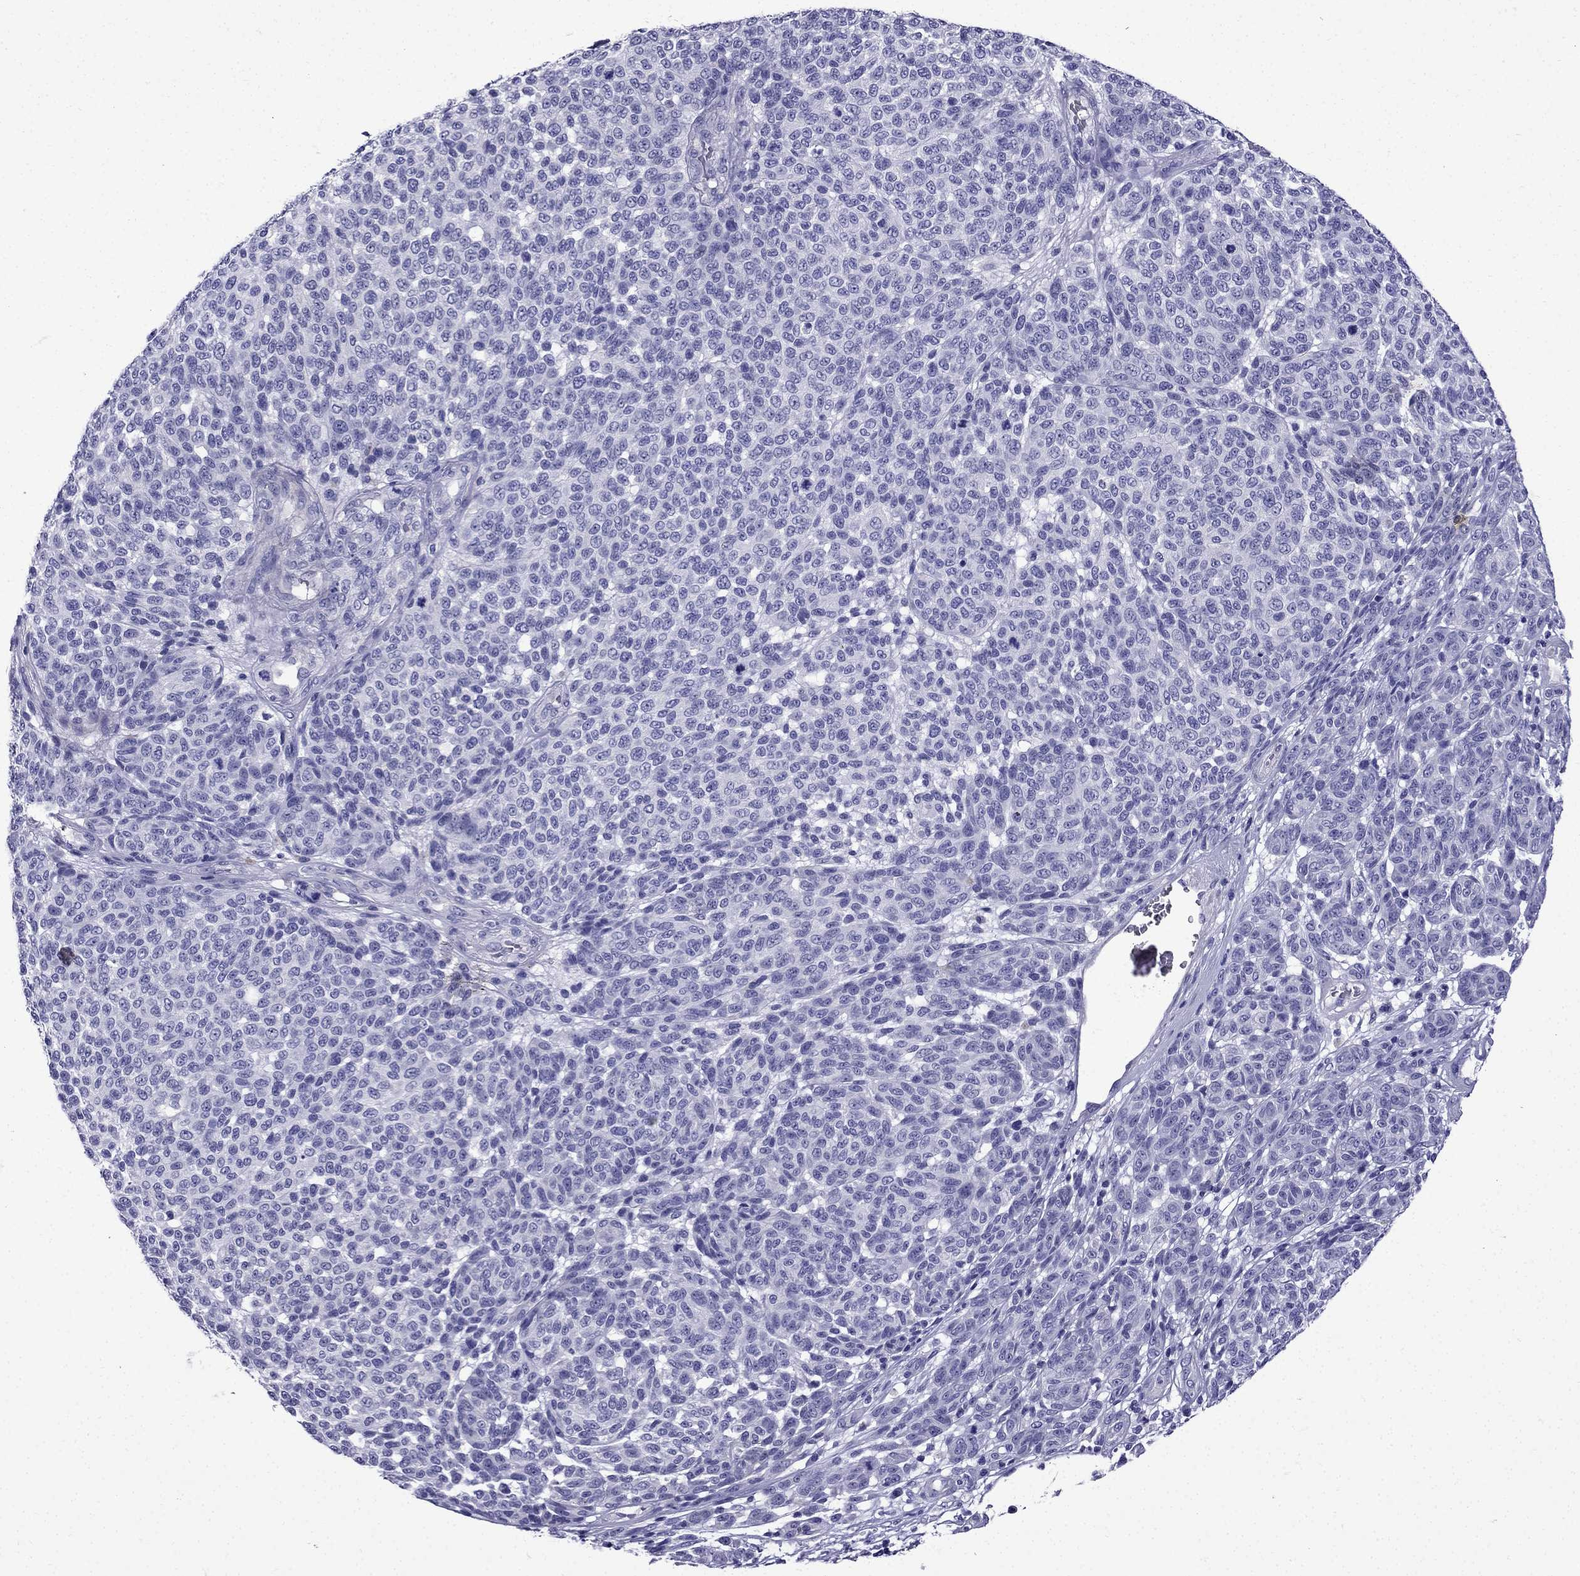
{"staining": {"intensity": "negative", "quantity": "none", "location": "none"}, "tissue": "melanoma", "cell_type": "Tumor cells", "image_type": "cancer", "snomed": [{"axis": "morphology", "description": "Malignant melanoma, NOS"}, {"axis": "topography", "description": "Skin"}], "caption": "A high-resolution image shows immunohistochemistry (IHC) staining of malignant melanoma, which demonstrates no significant expression in tumor cells.", "gene": "ERC2", "patient": {"sex": "male", "age": 59}}